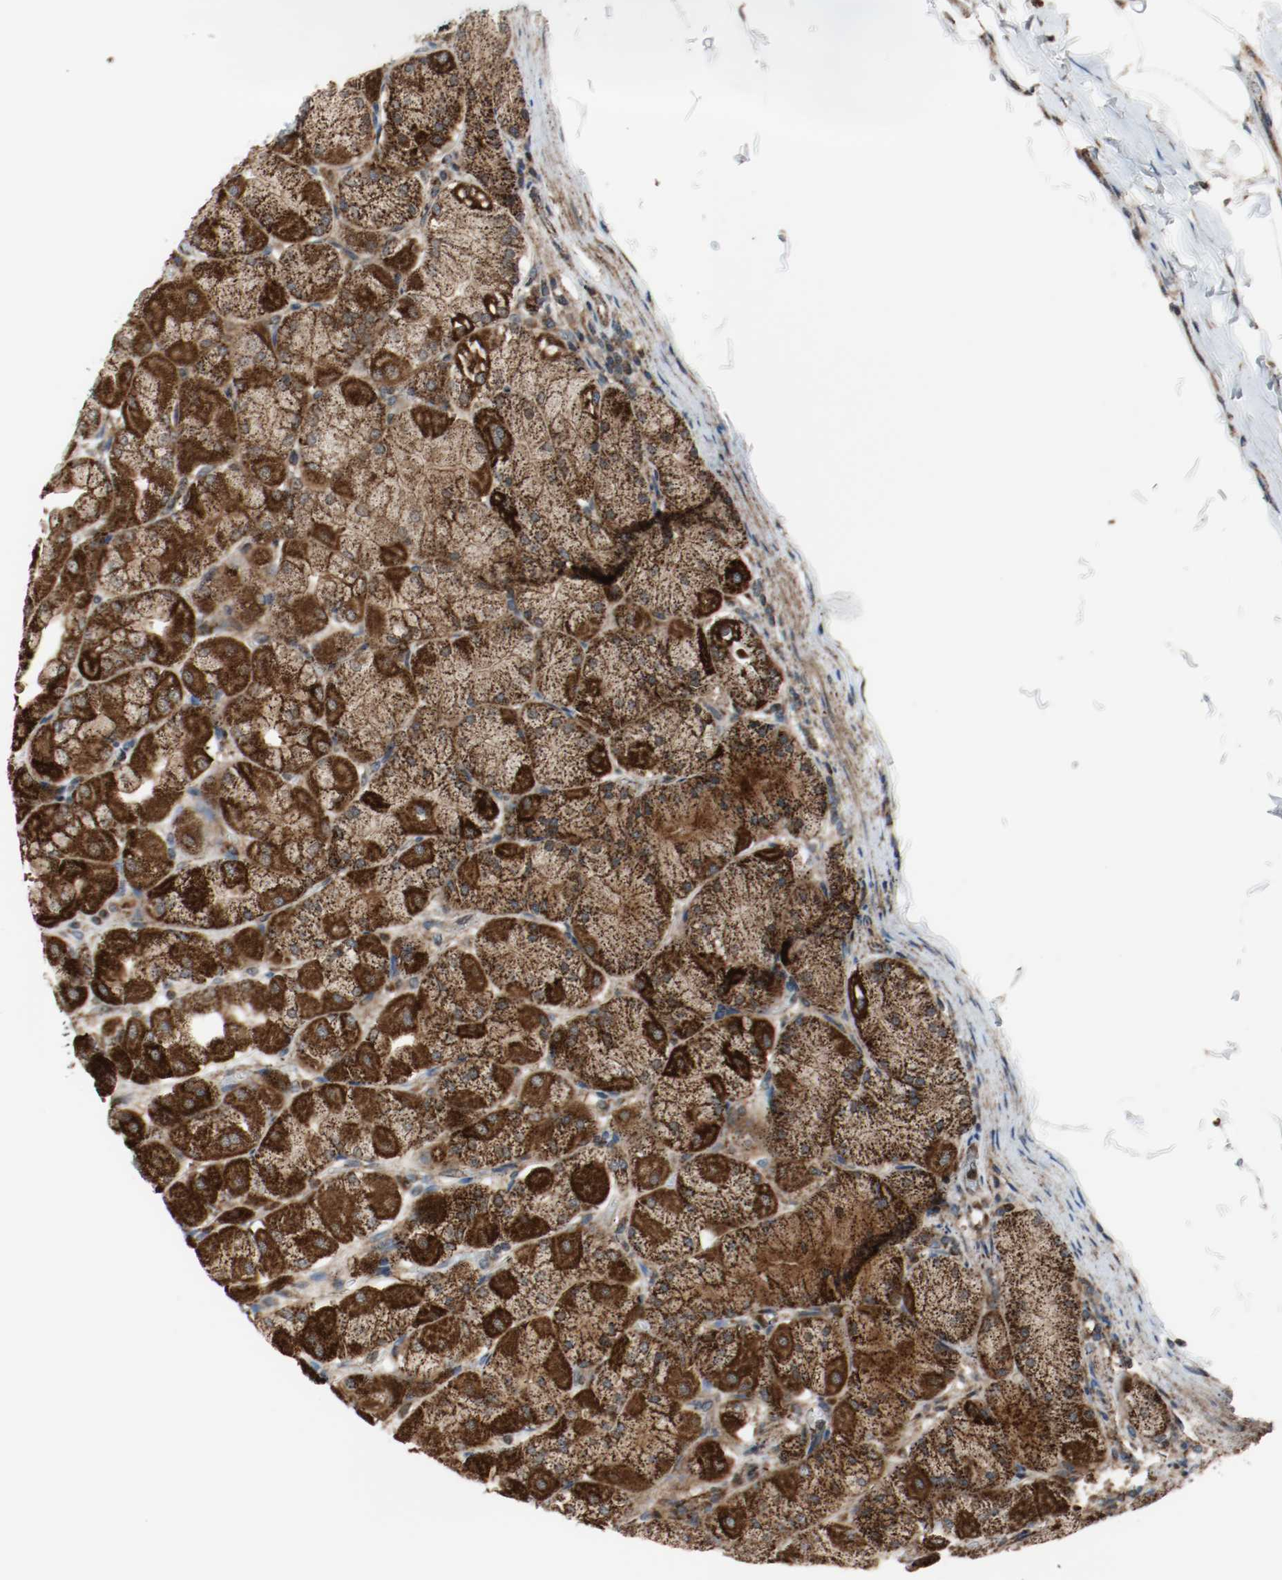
{"staining": {"intensity": "strong", "quantity": ">75%", "location": "cytoplasmic/membranous"}, "tissue": "stomach", "cell_type": "Glandular cells", "image_type": "normal", "snomed": [{"axis": "morphology", "description": "Normal tissue, NOS"}, {"axis": "topography", "description": "Stomach, upper"}], "caption": "Strong cytoplasmic/membranous protein staining is seen in about >75% of glandular cells in stomach.", "gene": "TXNRD1", "patient": {"sex": "female", "age": 56}}